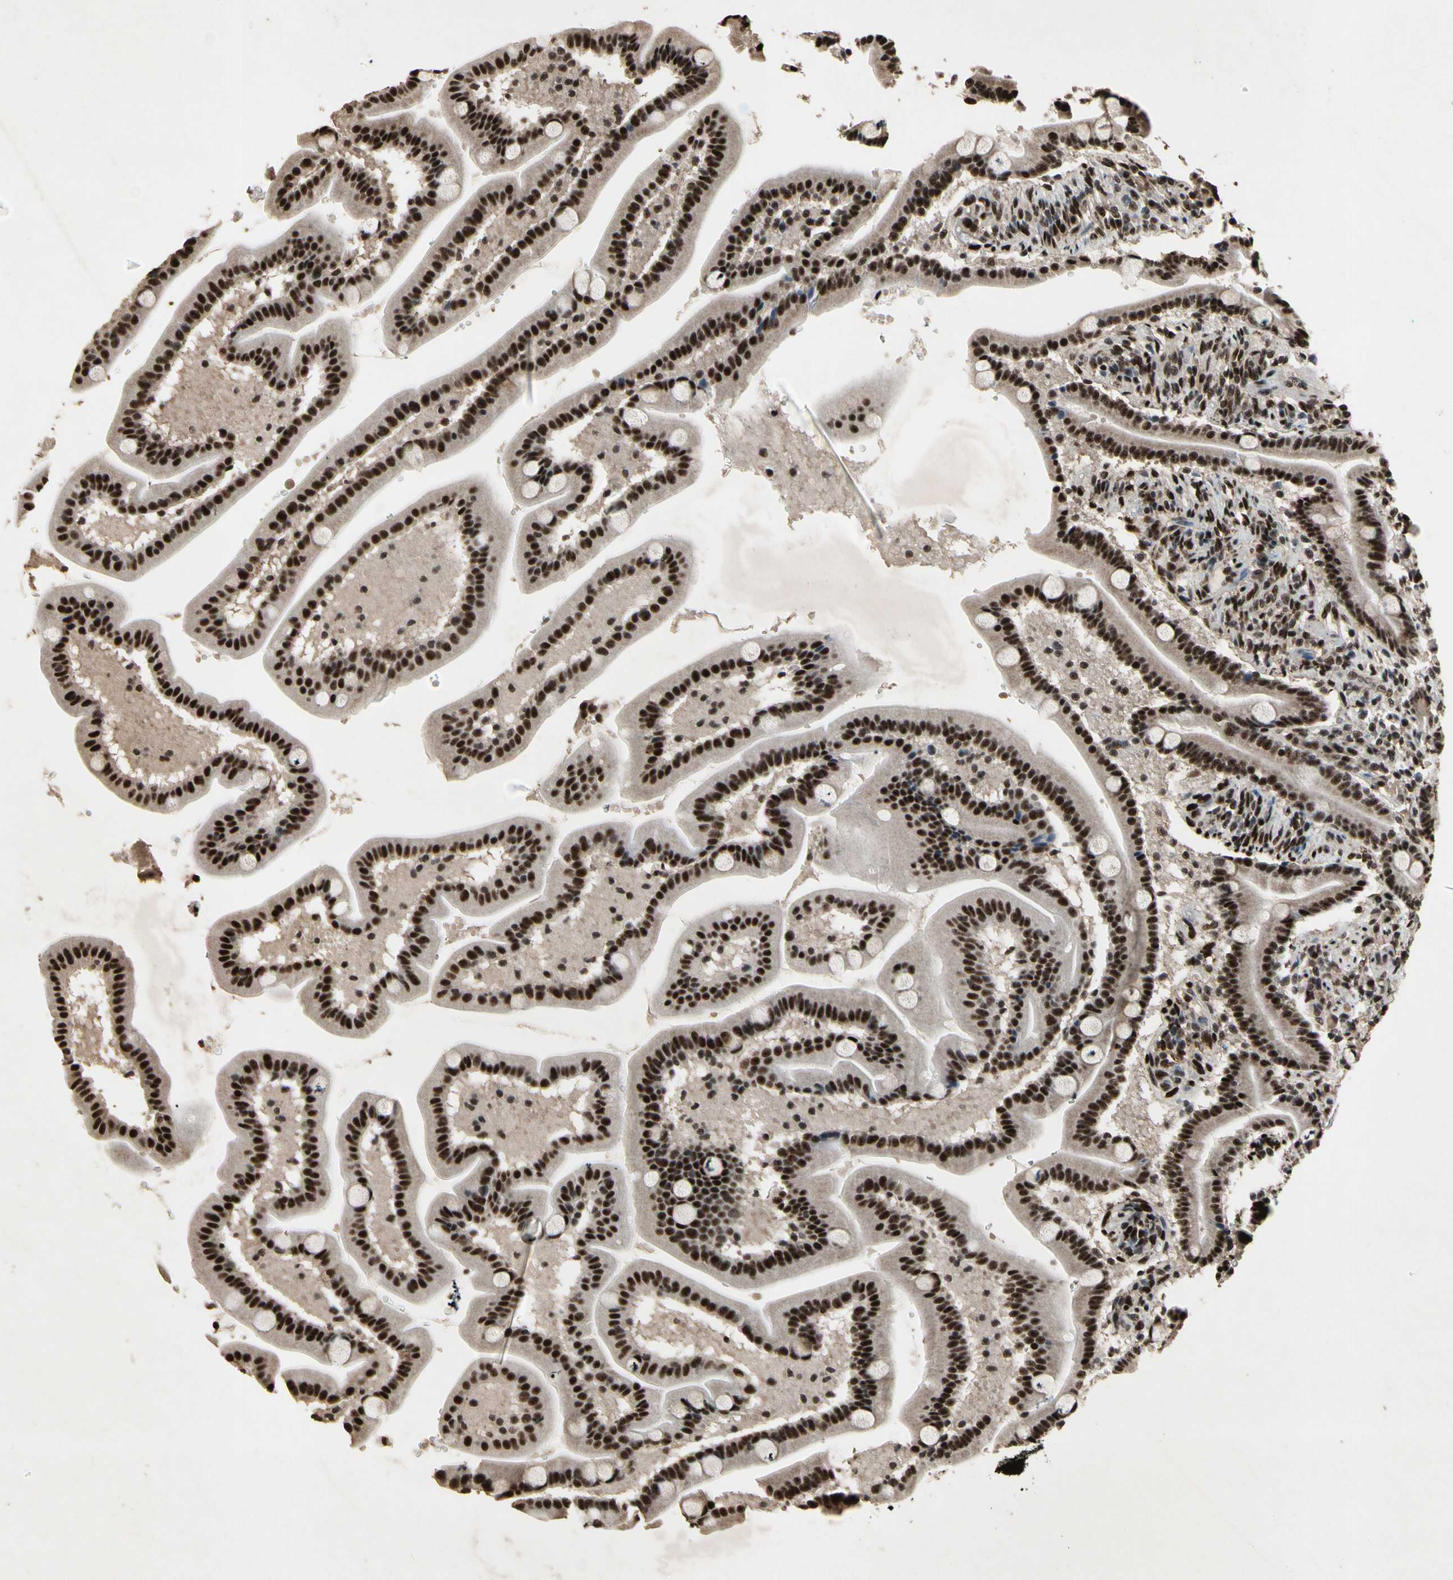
{"staining": {"intensity": "strong", "quantity": ">75%", "location": "nuclear"}, "tissue": "duodenum", "cell_type": "Glandular cells", "image_type": "normal", "snomed": [{"axis": "morphology", "description": "Normal tissue, NOS"}, {"axis": "topography", "description": "Duodenum"}], "caption": "Duodenum stained with a brown dye exhibits strong nuclear positive staining in approximately >75% of glandular cells.", "gene": "TBX2", "patient": {"sex": "male", "age": 54}}